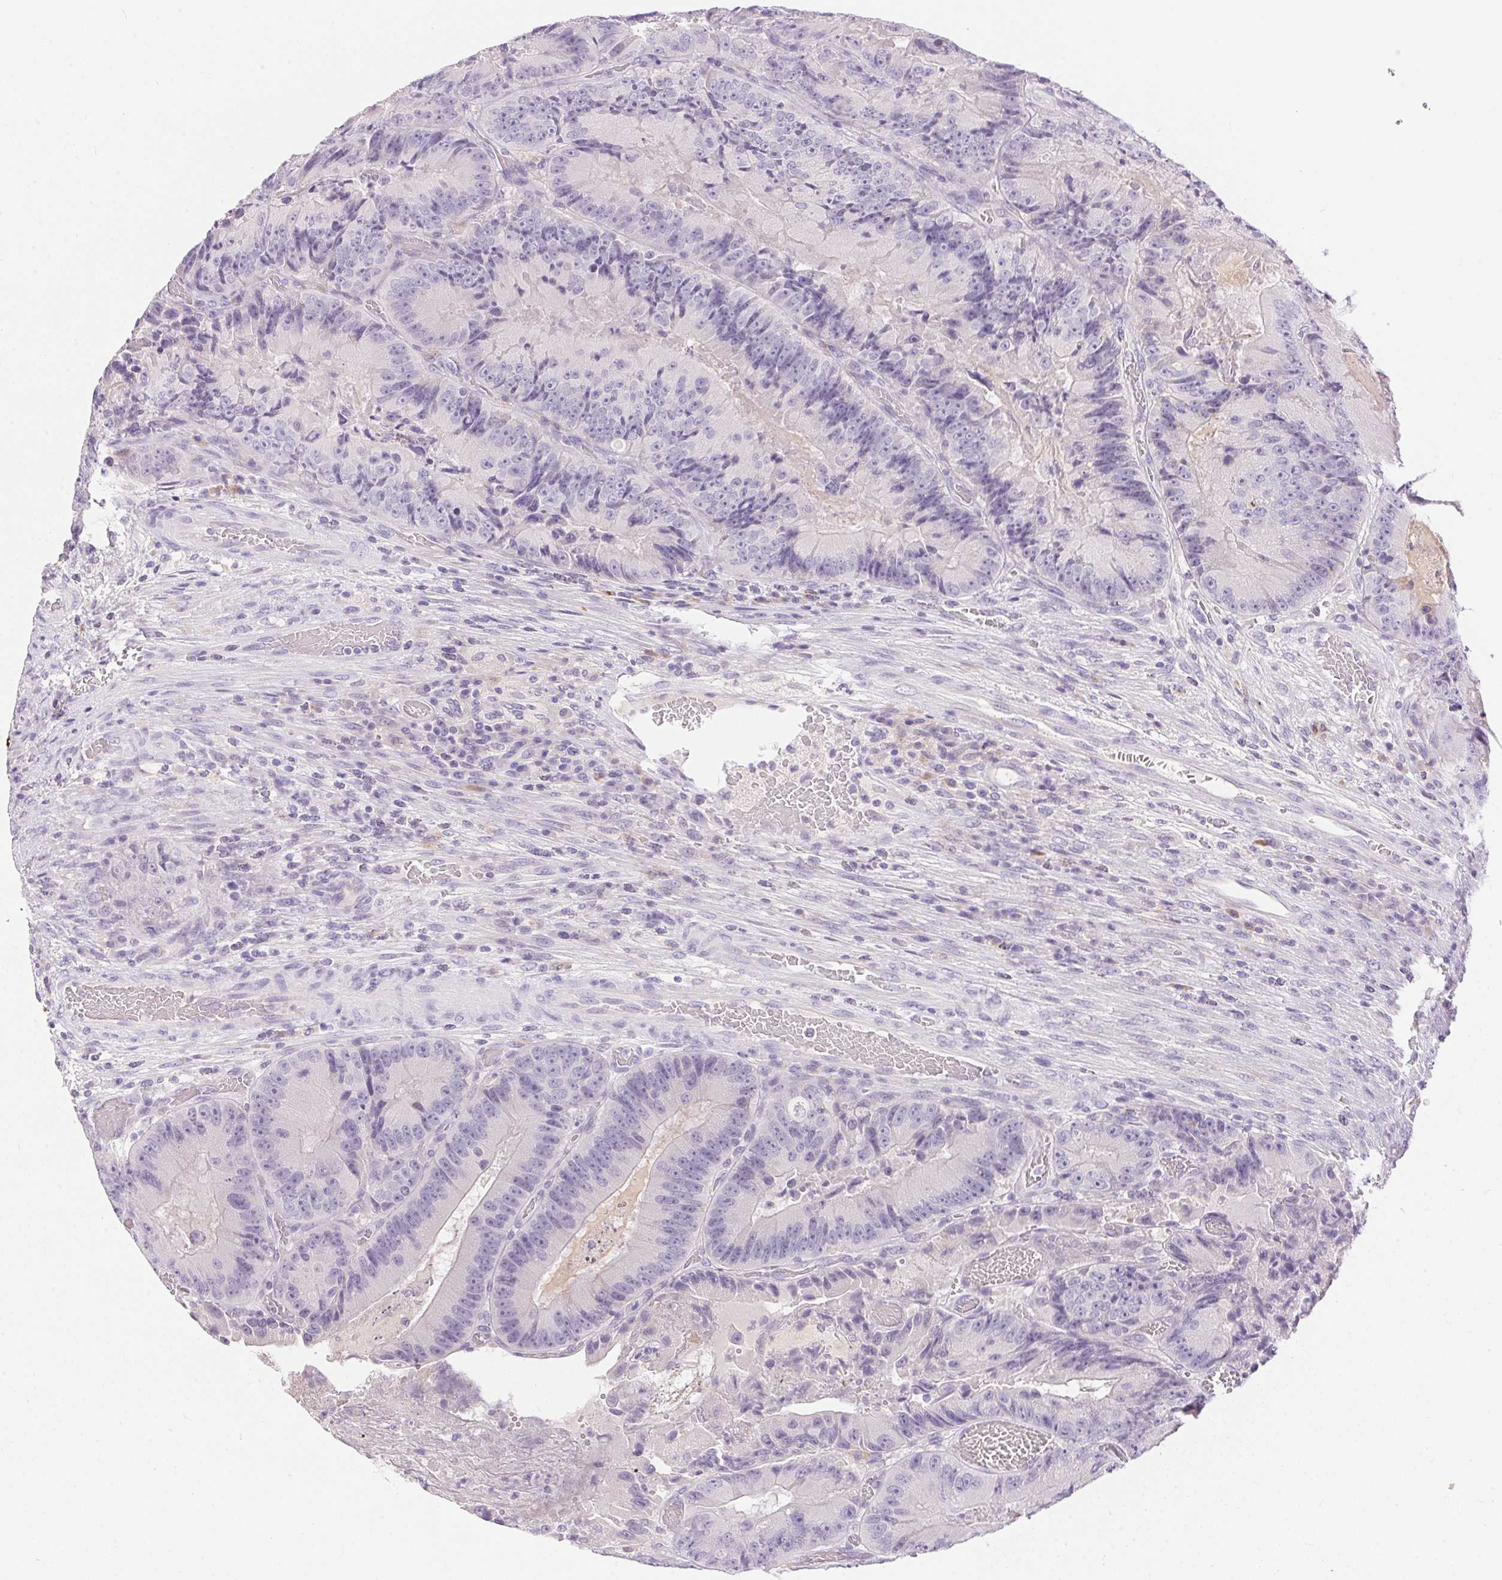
{"staining": {"intensity": "negative", "quantity": "none", "location": "none"}, "tissue": "colorectal cancer", "cell_type": "Tumor cells", "image_type": "cancer", "snomed": [{"axis": "morphology", "description": "Adenocarcinoma, NOS"}, {"axis": "topography", "description": "Colon"}], "caption": "DAB (3,3'-diaminobenzidine) immunohistochemical staining of human adenocarcinoma (colorectal) displays no significant staining in tumor cells.", "gene": "PNLIPRP3", "patient": {"sex": "female", "age": 86}}